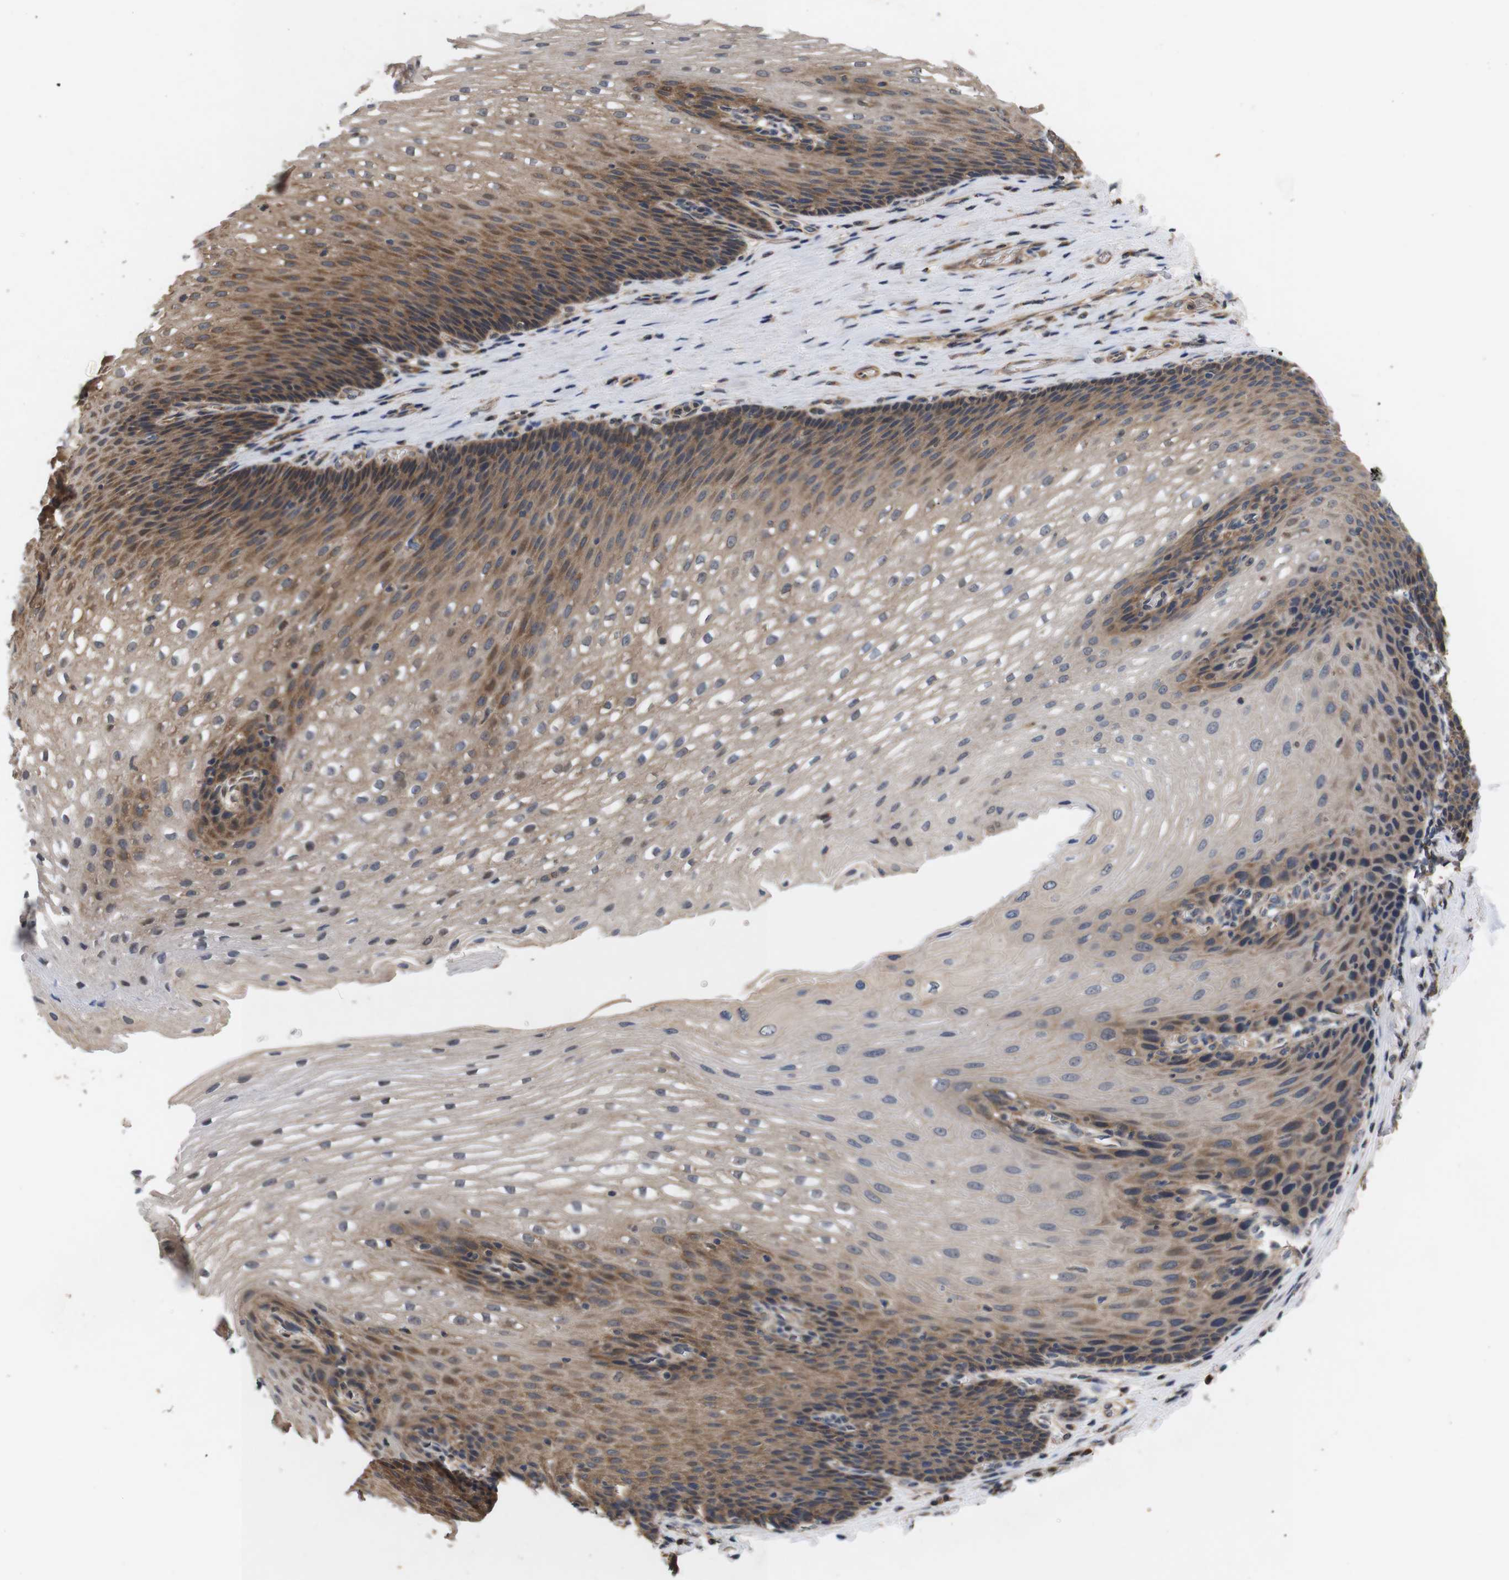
{"staining": {"intensity": "moderate", "quantity": "25%-75%", "location": "cytoplasmic/membranous"}, "tissue": "esophagus", "cell_type": "Squamous epithelial cells", "image_type": "normal", "snomed": [{"axis": "morphology", "description": "Normal tissue, NOS"}, {"axis": "topography", "description": "Esophagus"}], "caption": "The immunohistochemical stain labels moderate cytoplasmic/membranous expression in squamous epithelial cells of unremarkable esophagus. (Stains: DAB in brown, nuclei in blue, Microscopy: brightfield microscopy at high magnification).", "gene": "DDR1", "patient": {"sex": "male", "age": 48}}